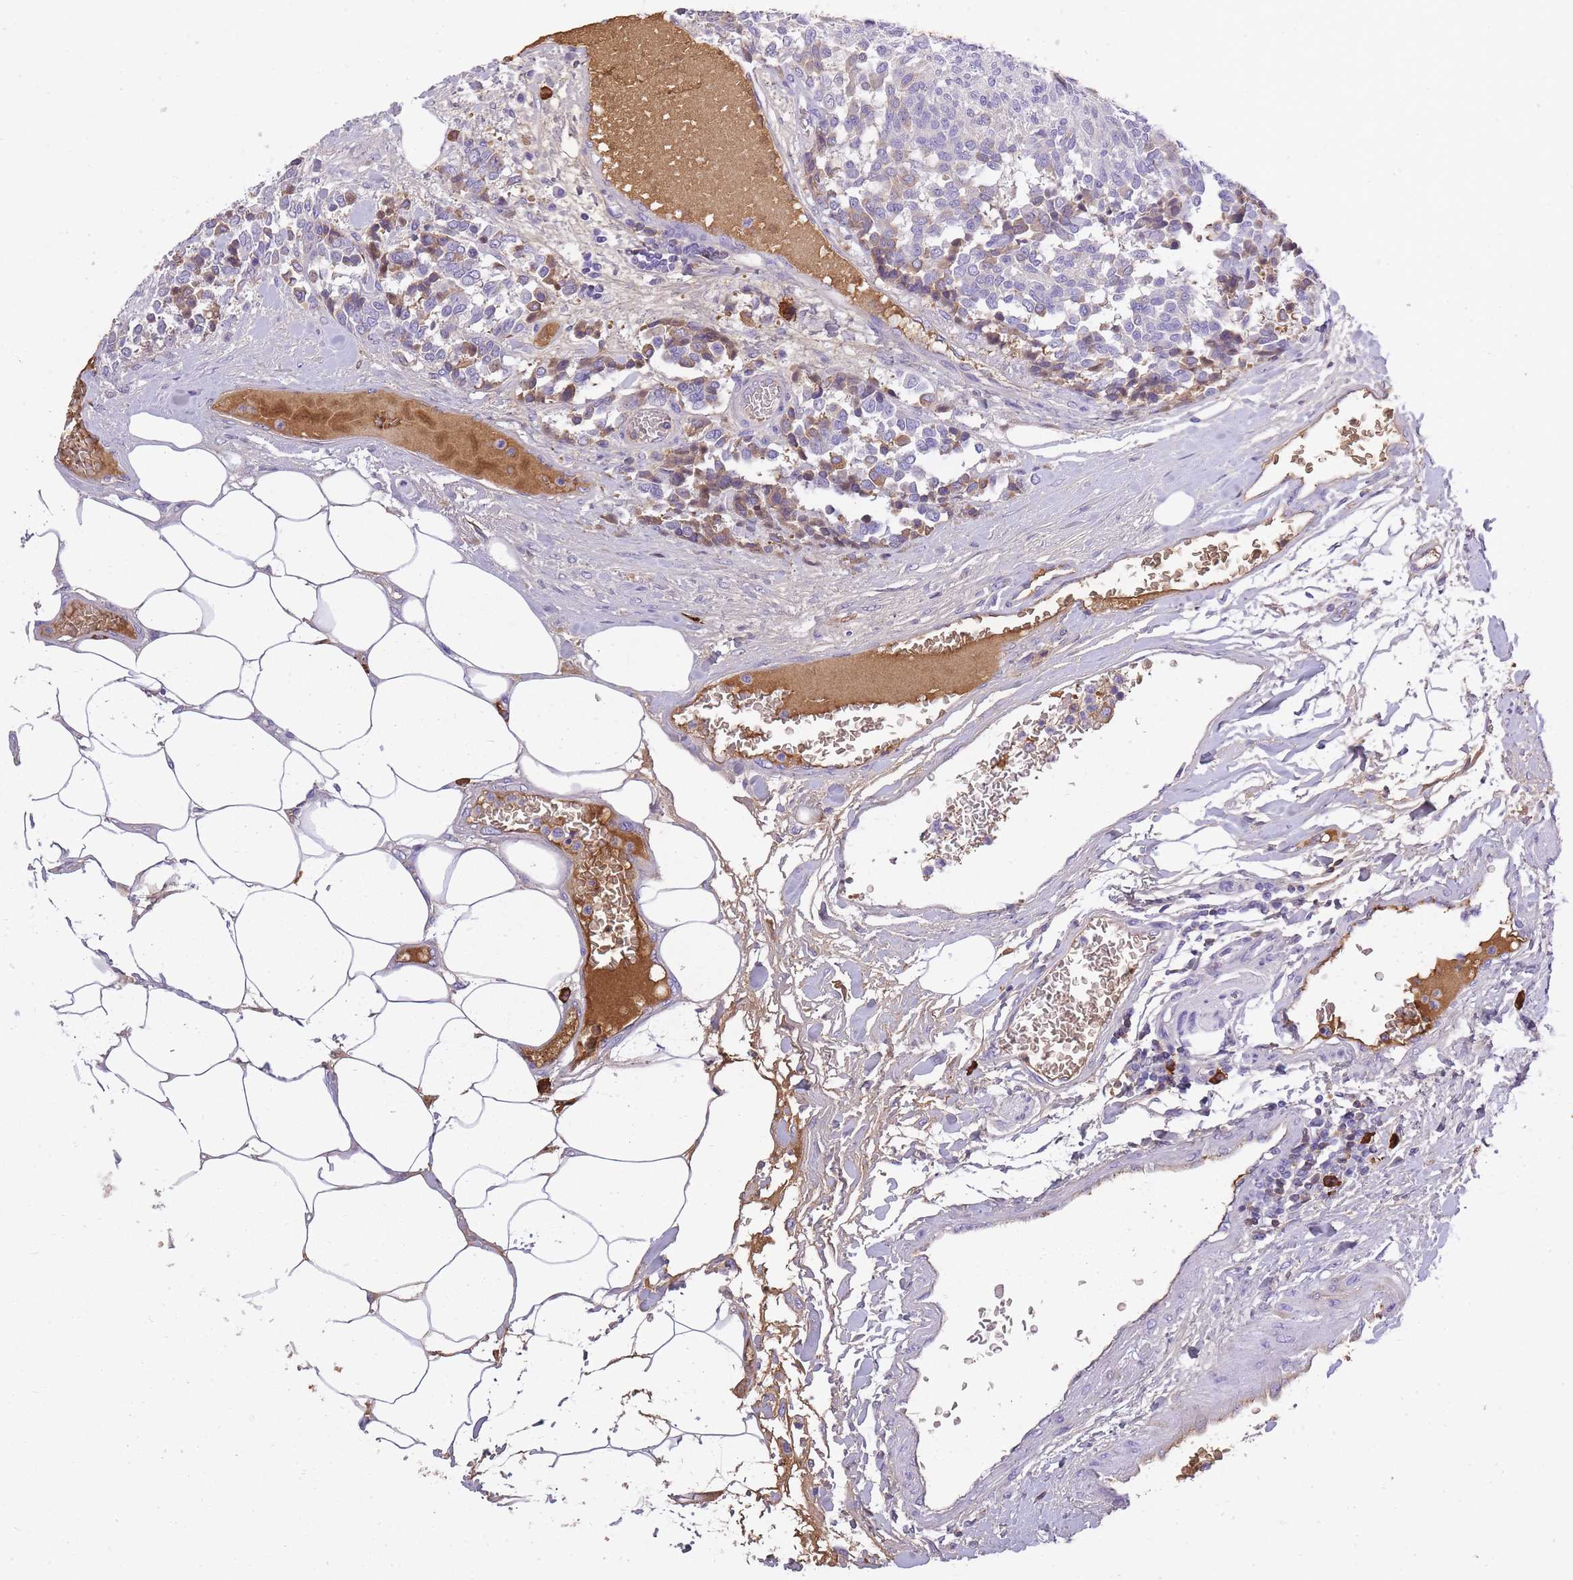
{"staining": {"intensity": "weak", "quantity": "25%-75%", "location": "cytoplasmic/membranous,nuclear"}, "tissue": "carcinoid", "cell_type": "Tumor cells", "image_type": "cancer", "snomed": [{"axis": "morphology", "description": "Carcinoid, malignant, NOS"}, {"axis": "topography", "description": "Pancreas"}], "caption": "Carcinoid tissue shows weak cytoplasmic/membranous and nuclear positivity in approximately 25%-75% of tumor cells, visualized by immunohistochemistry.", "gene": "IGKV1D-42", "patient": {"sex": "female", "age": 54}}